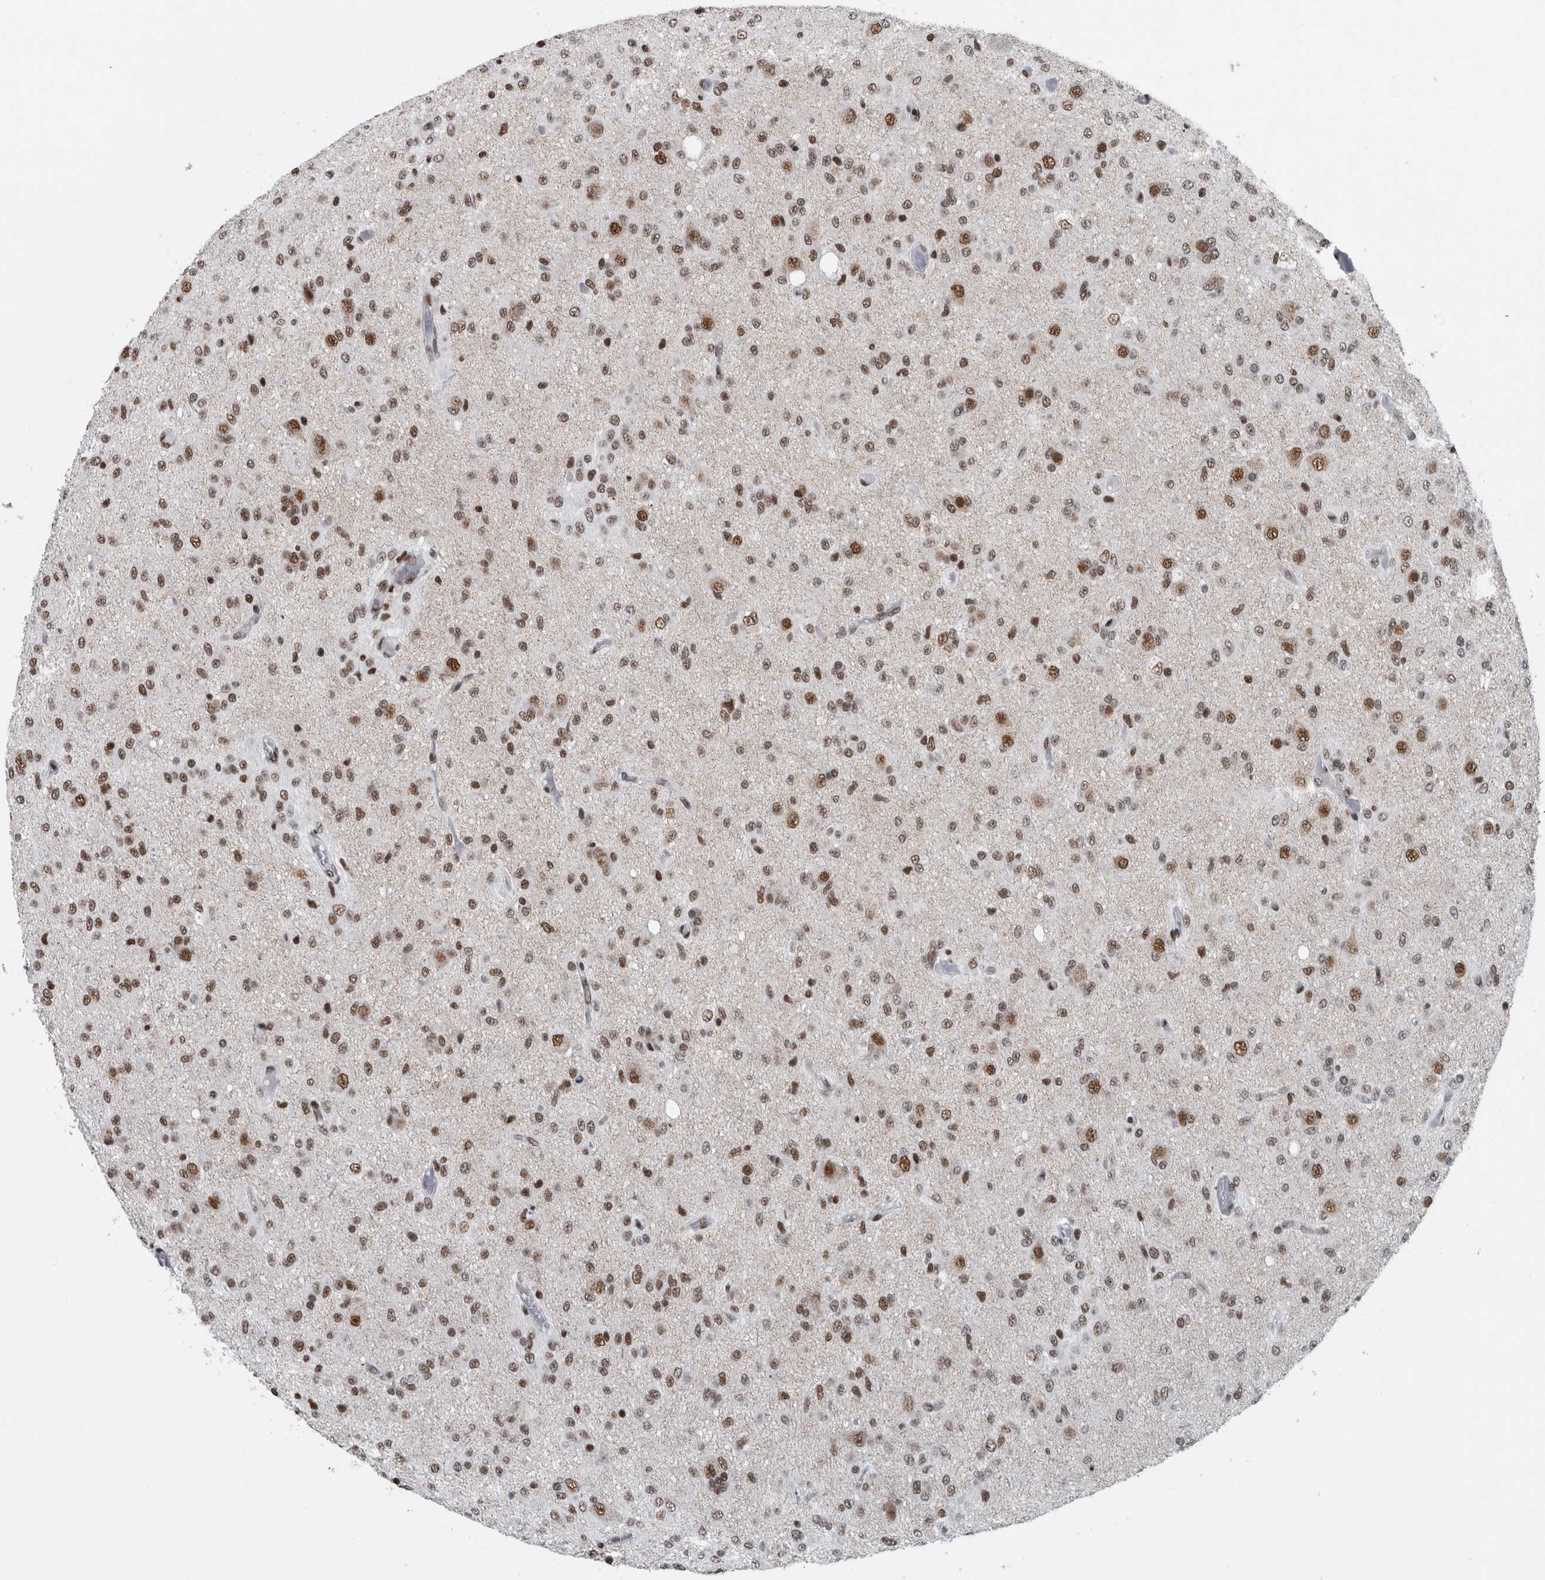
{"staining": {"intensity": "moderate", "quantity": ">75%", "location": "nuclear"}, "tissue": "glioma", "cell_type": "Tumor cells", "image_type": "cancer", "snomed": [{"axis": "morphology", "description": "Glioma, malignant, High grade"}, {"axis": "topography", "description": "Brain"}], "caption": "A photomicrograph showing moderate nuclear positivity in approximately >75% of tumor cells in glioma, as visualized by brown immunohistochemical staining.", "gene": "DNMT3A", "patient": {"sex": "female", "age": 59}}